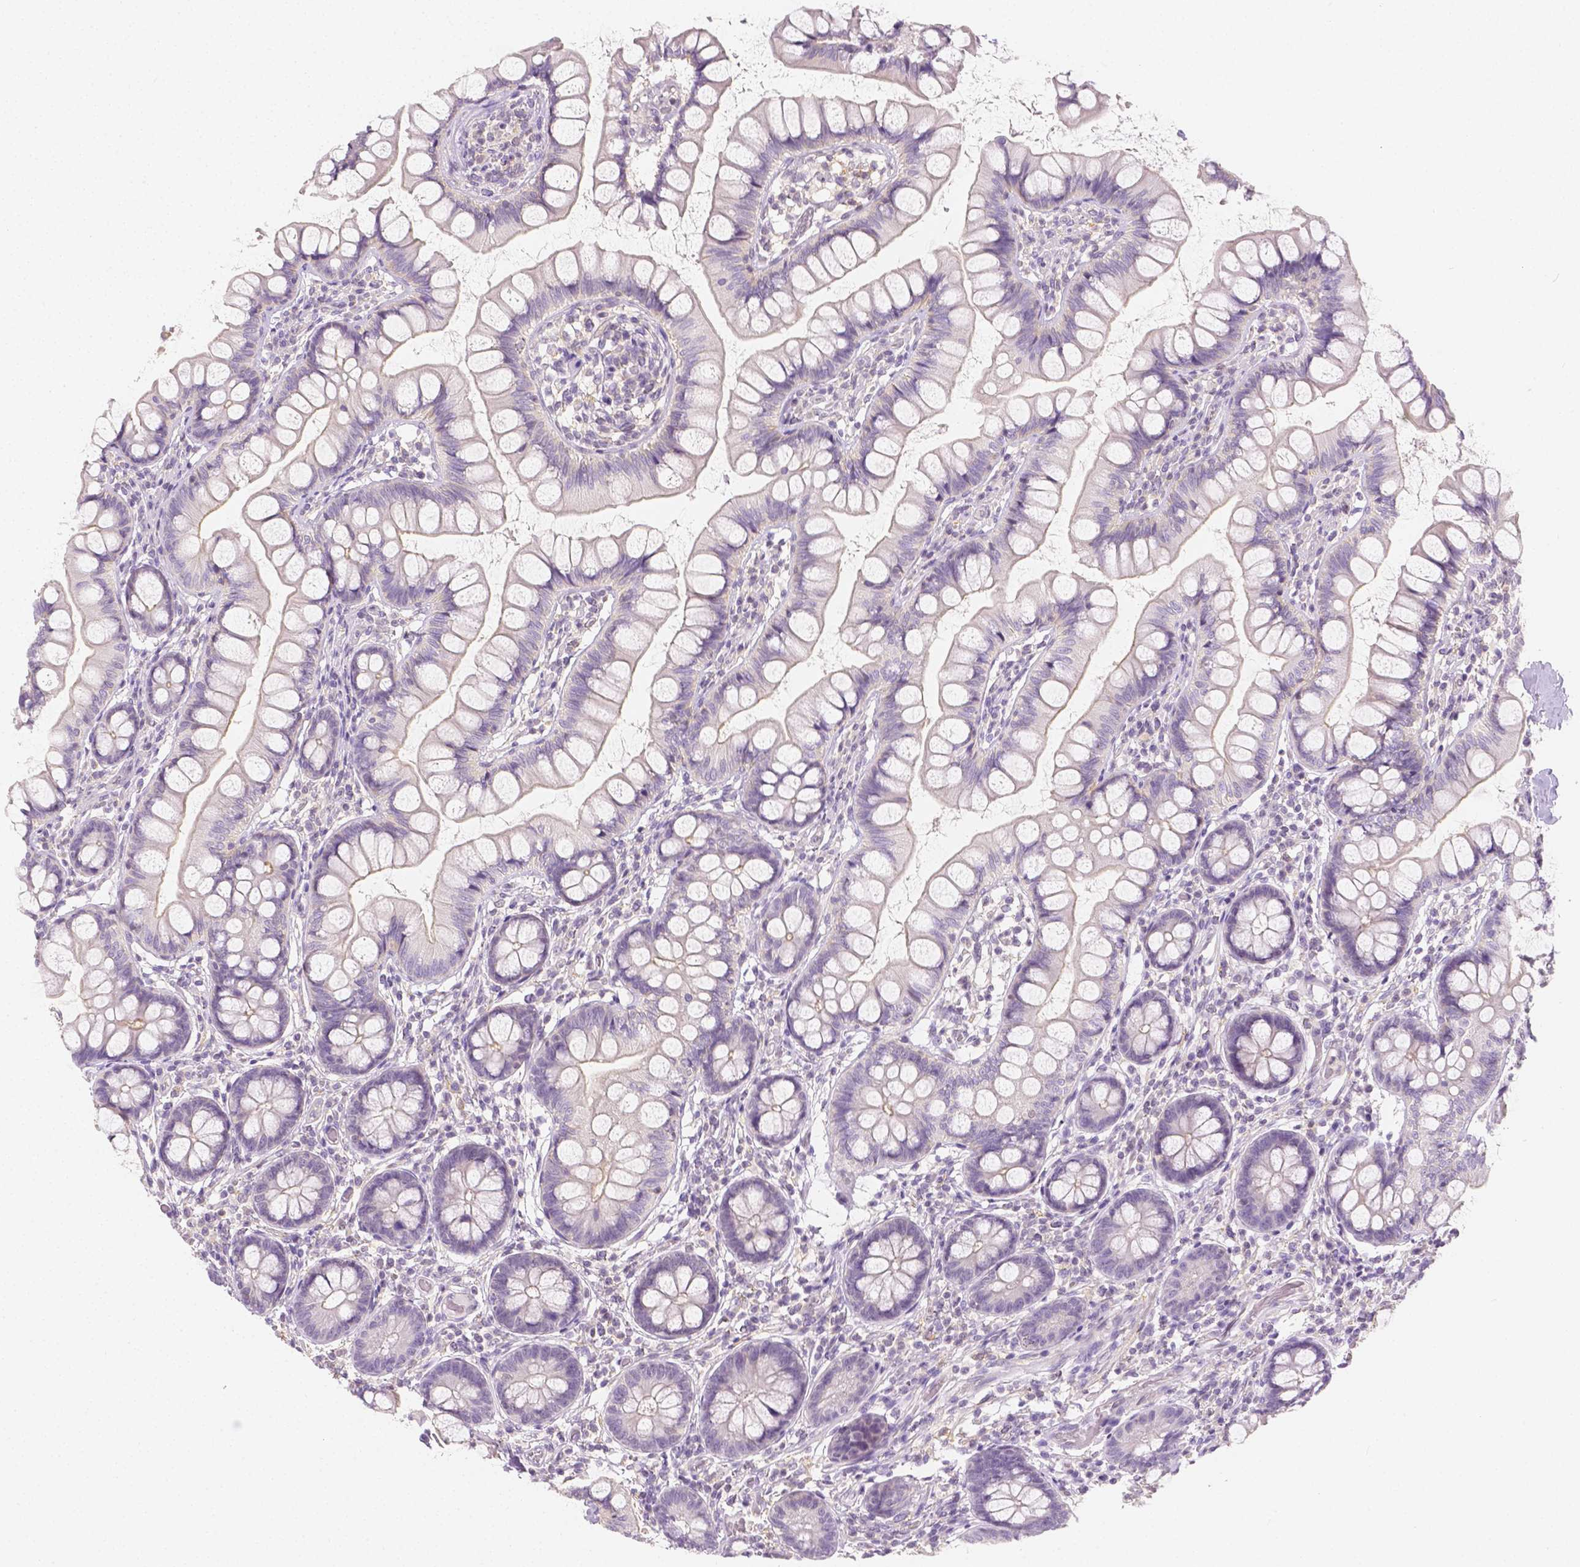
{"staining": {"intensity": "negative", "quantity": "none", "location": "none"}, "tissue": "small intestine", "cell_type": "Glandular cells", "image_type": "normal", "snomed": [{"axis": "morphology", "description": "Normal tissue, NOS"}, {"axis": "topography", "description": "Small intestine"}], "caption": "The IHC micrograph has no significant positivity in glandular cells of small intestine. The staining is performed using DAB brown chromogen with nuclei counter-stained in using hematoxylin.", "gene": "SGTB", "patient": {"sex": "male", "age": 70}}